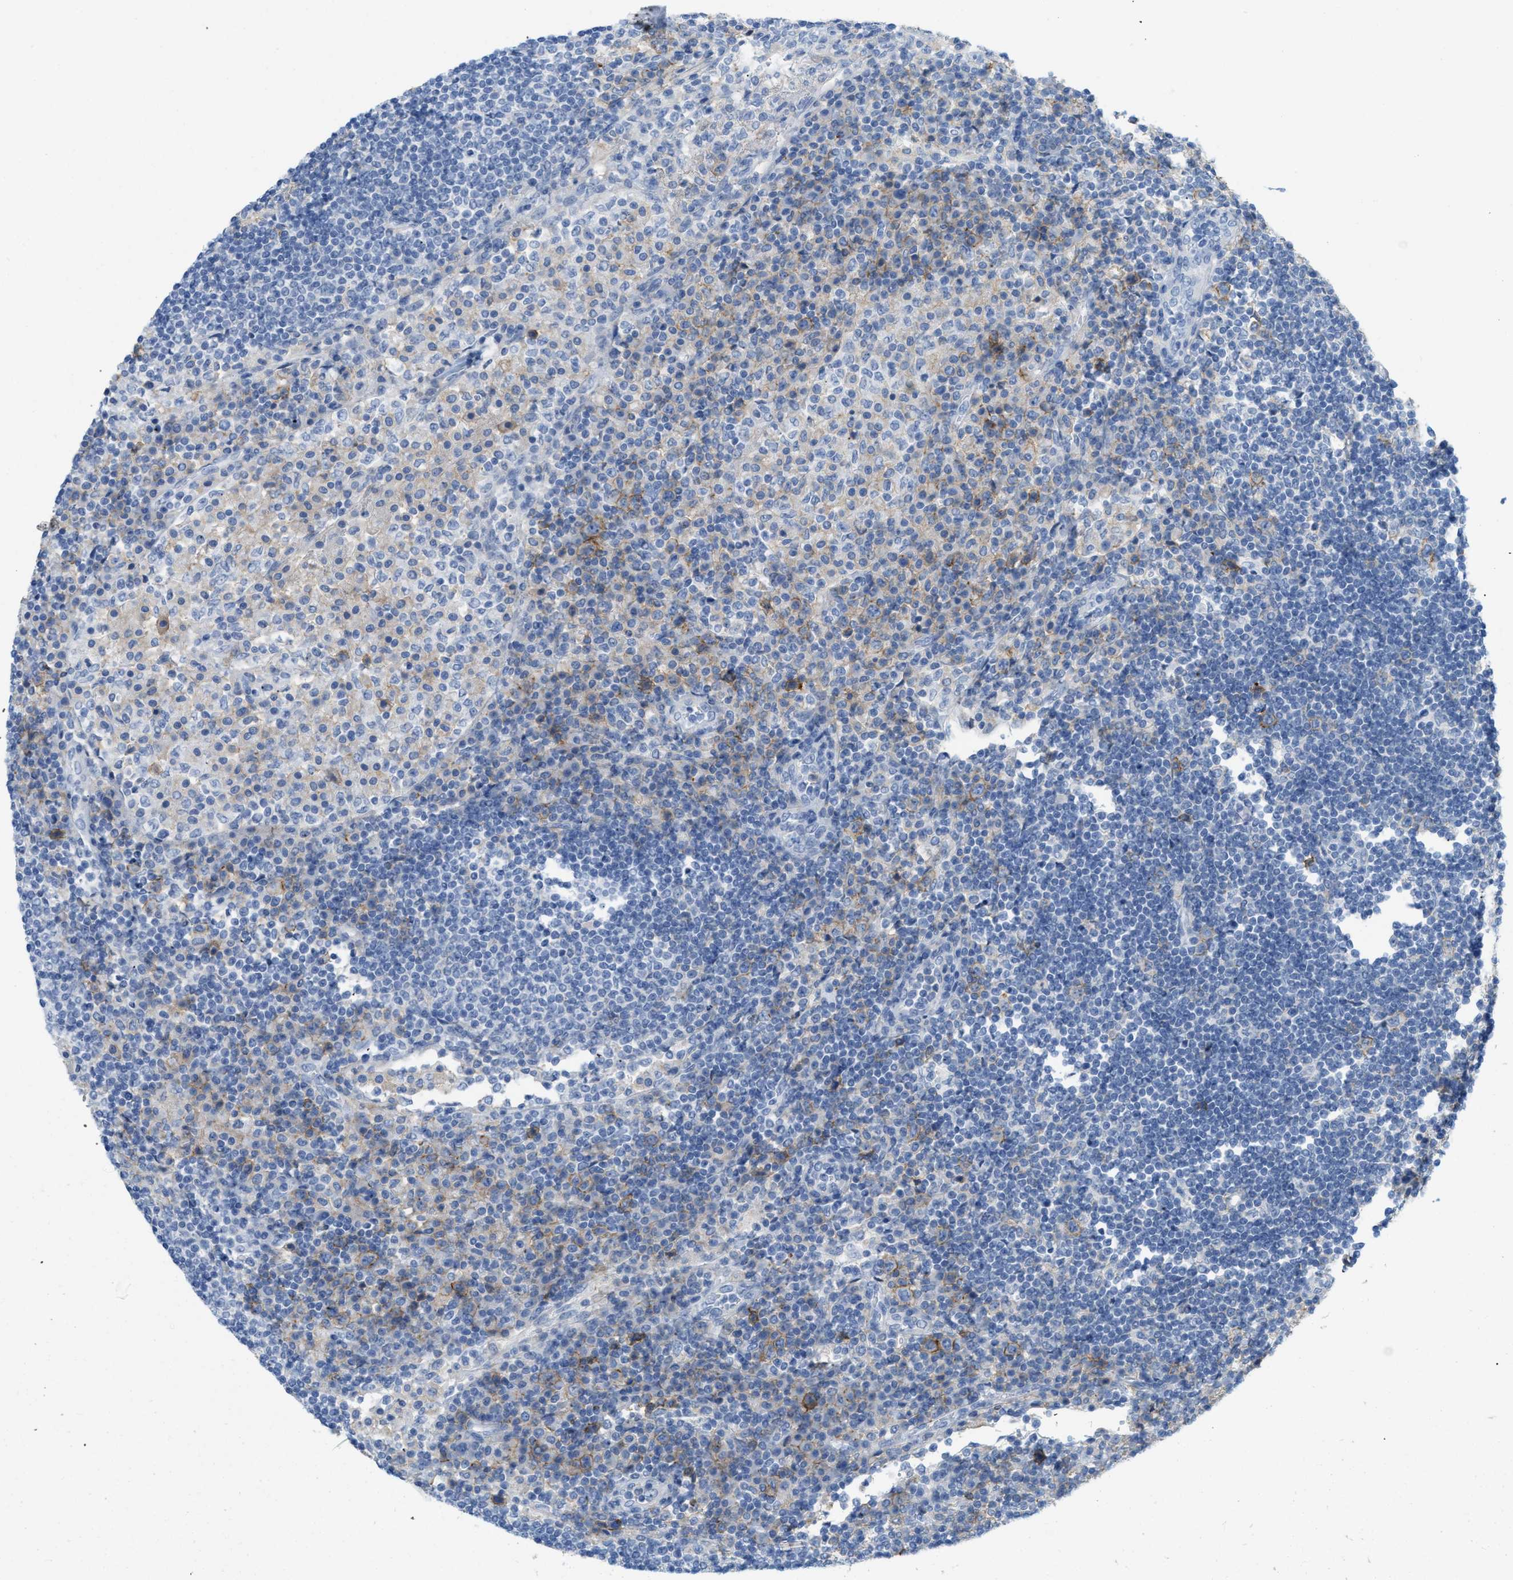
{"staining": {"intensity": "negative", "quantity": "none", "location": "none"}, "tissue": "lymph node", "cell_type": "Germinal center cells", "image_type": "normal", "snomed": [{"axis": "morphology", "description": "Normal tissue, NOS"}, {"axis": "topography", "description": "Lymph node"}], "caption": "Immunohistochemical staining of normal lymph node reveals no significant positivity in germinal center cells.", "gene": "SLC3A2", "patient": {"sex": "female", "age": 53}}